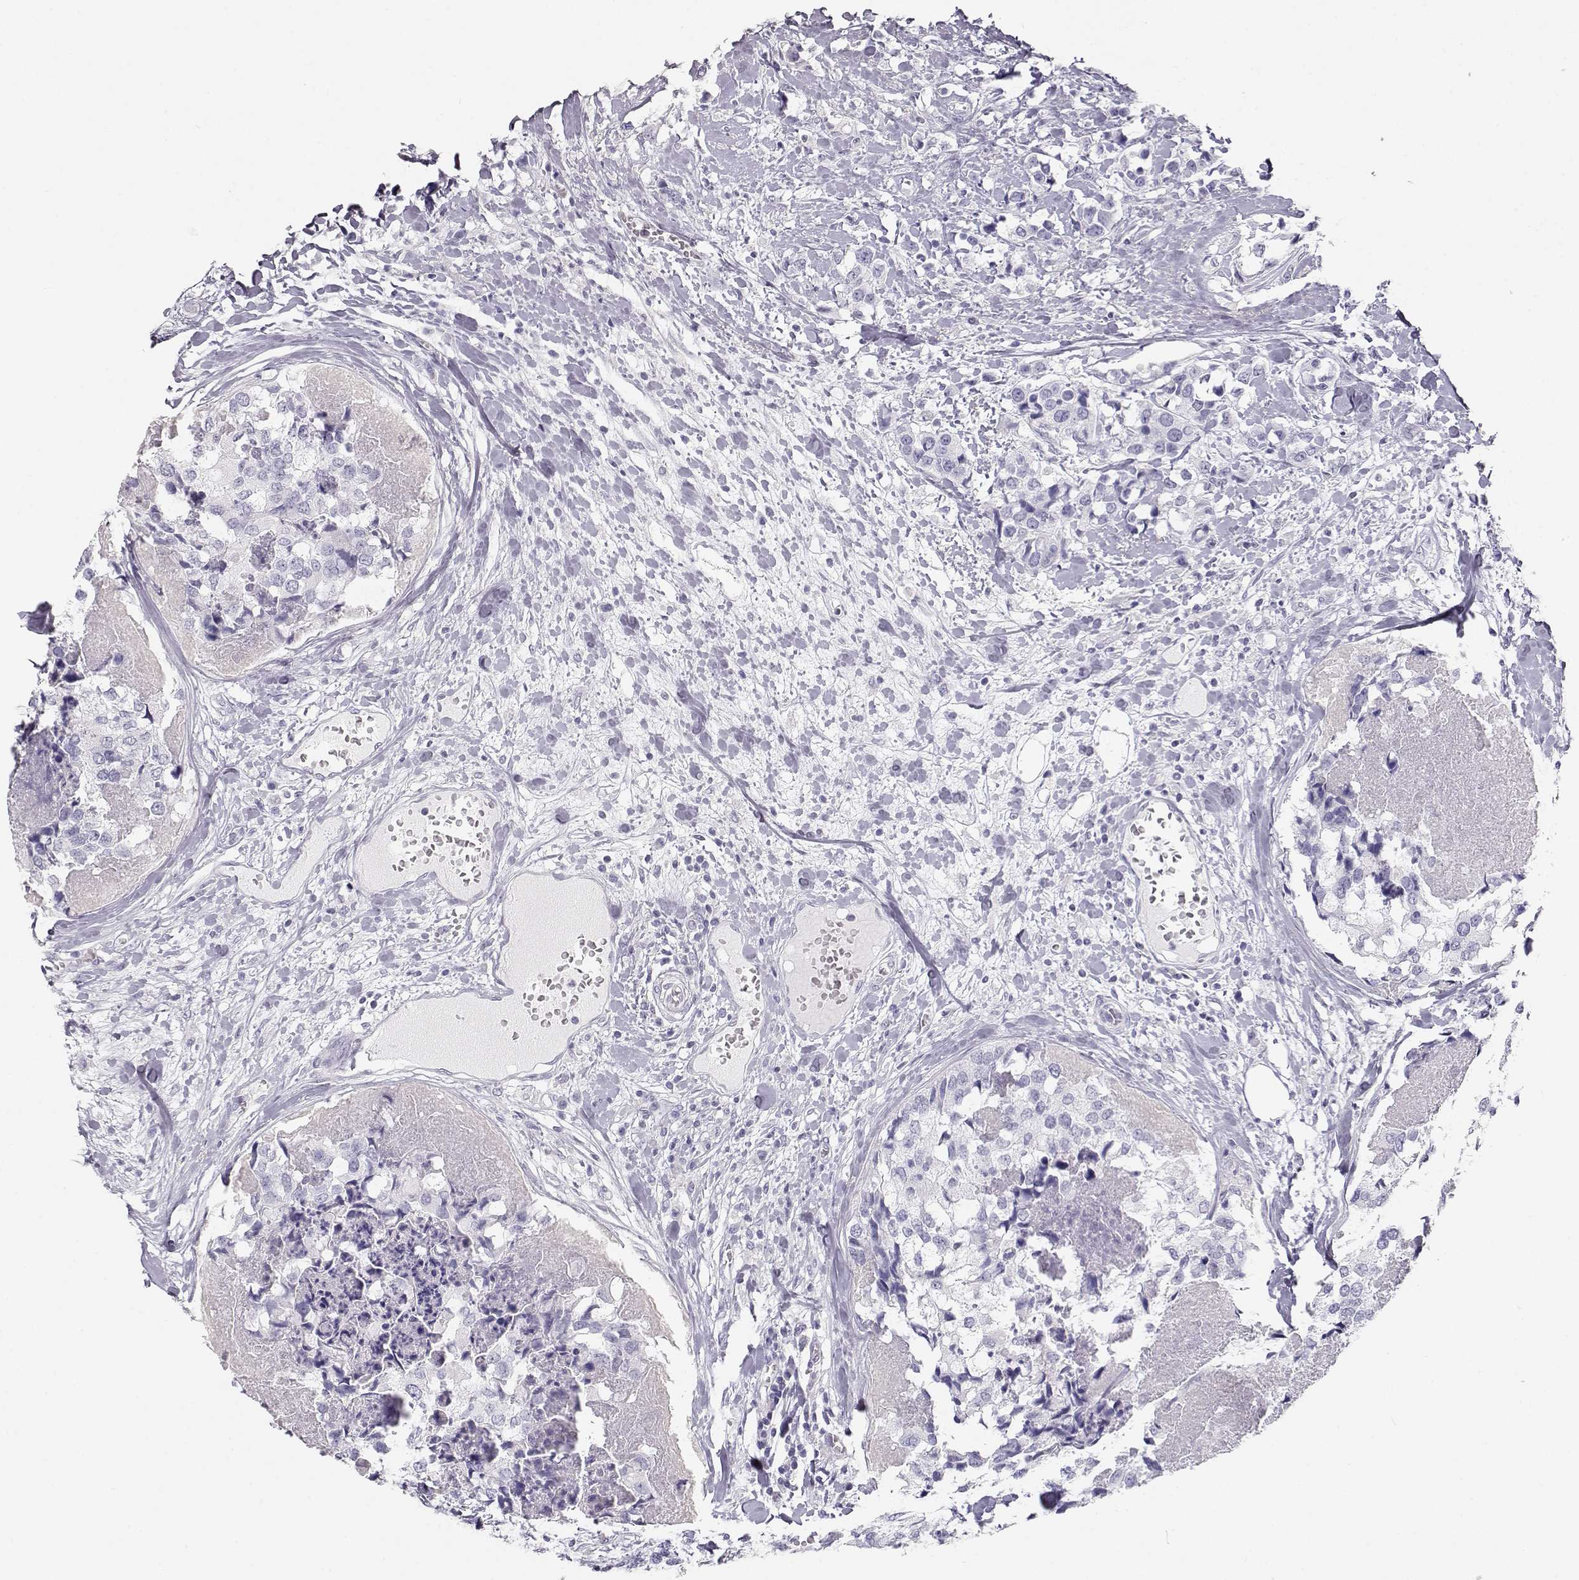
{"staining": {"intensity": "negative", "quantity": "none", "location": "none"}, "tissue": "breast cancer", "cell_type": "Tumor cells", "image_type": "cancer", "snomed": [{"axis": "morphology", "description": "Lobular carcinoma"}, {"axis": "topography", "description": "Breast"}], "caption": "Human lobular carcinoma (breast) stained for a protein using immunohistochemistry (IHC) demonstrates no expression in tumor cells.", "gene": "LEPR", "patient": {"sex": "female", "age": 59}}